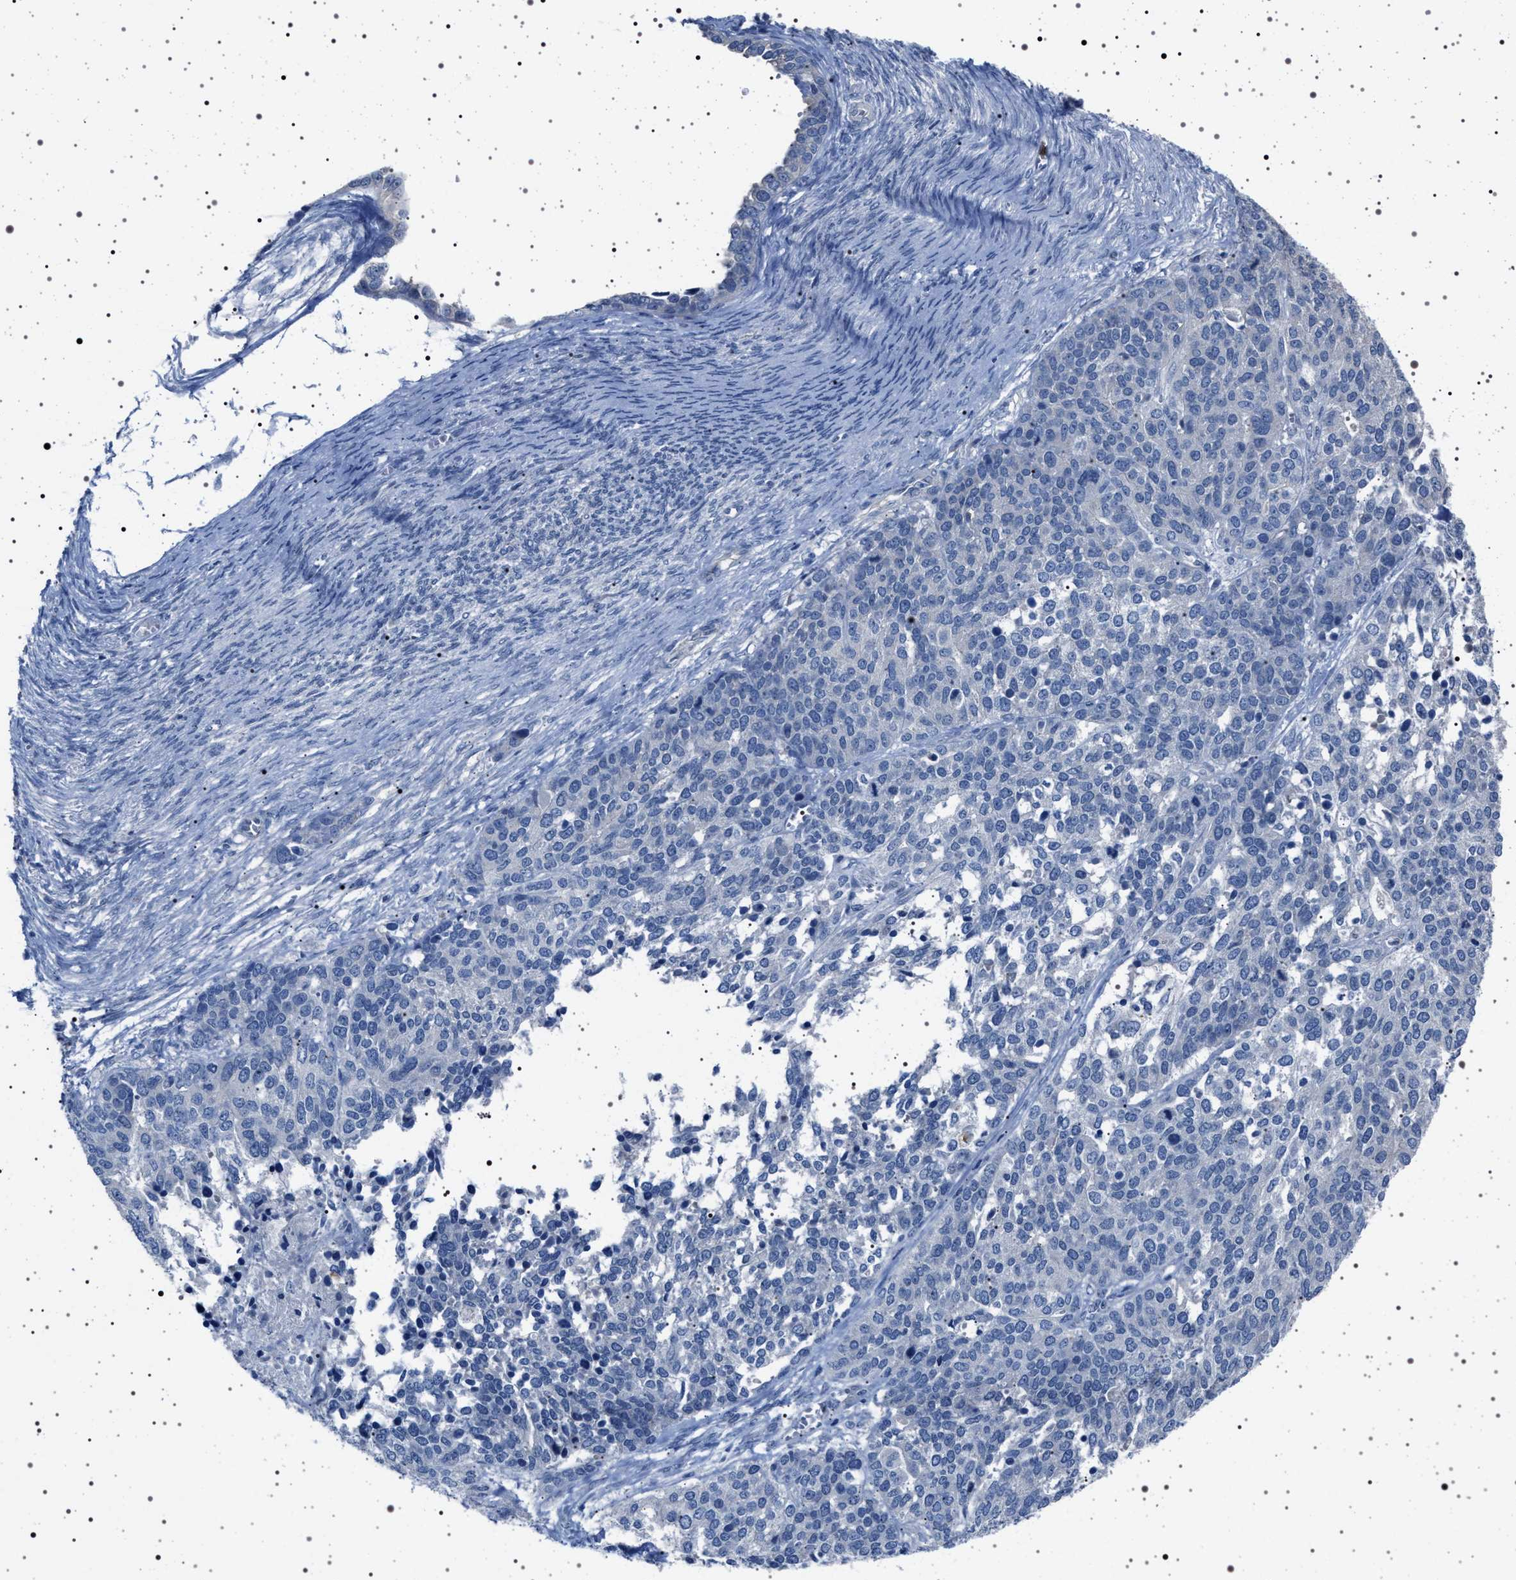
{"staining": {"intensity": "negative", "quantity": "none", "location": "none"}, "tissue": "ovarian cancer", "cell_type": "Tumor cells", "image_type": "cancer", "snomed": [{"axis": "morphology", "description": "Cystadenocarcinoma, serous, NOS"}, {"axis": "topography", "description": "Ovary"}], "caption": "IHC image of neoplastic tissue: ovarian serous cystadenocarcinoma stained with DAB (3,3'-diaminobenzidine) shows no significant protein staining in tumor cells.", "gene": "NAT9", "patient": {"sex": "female", "age": 44}}